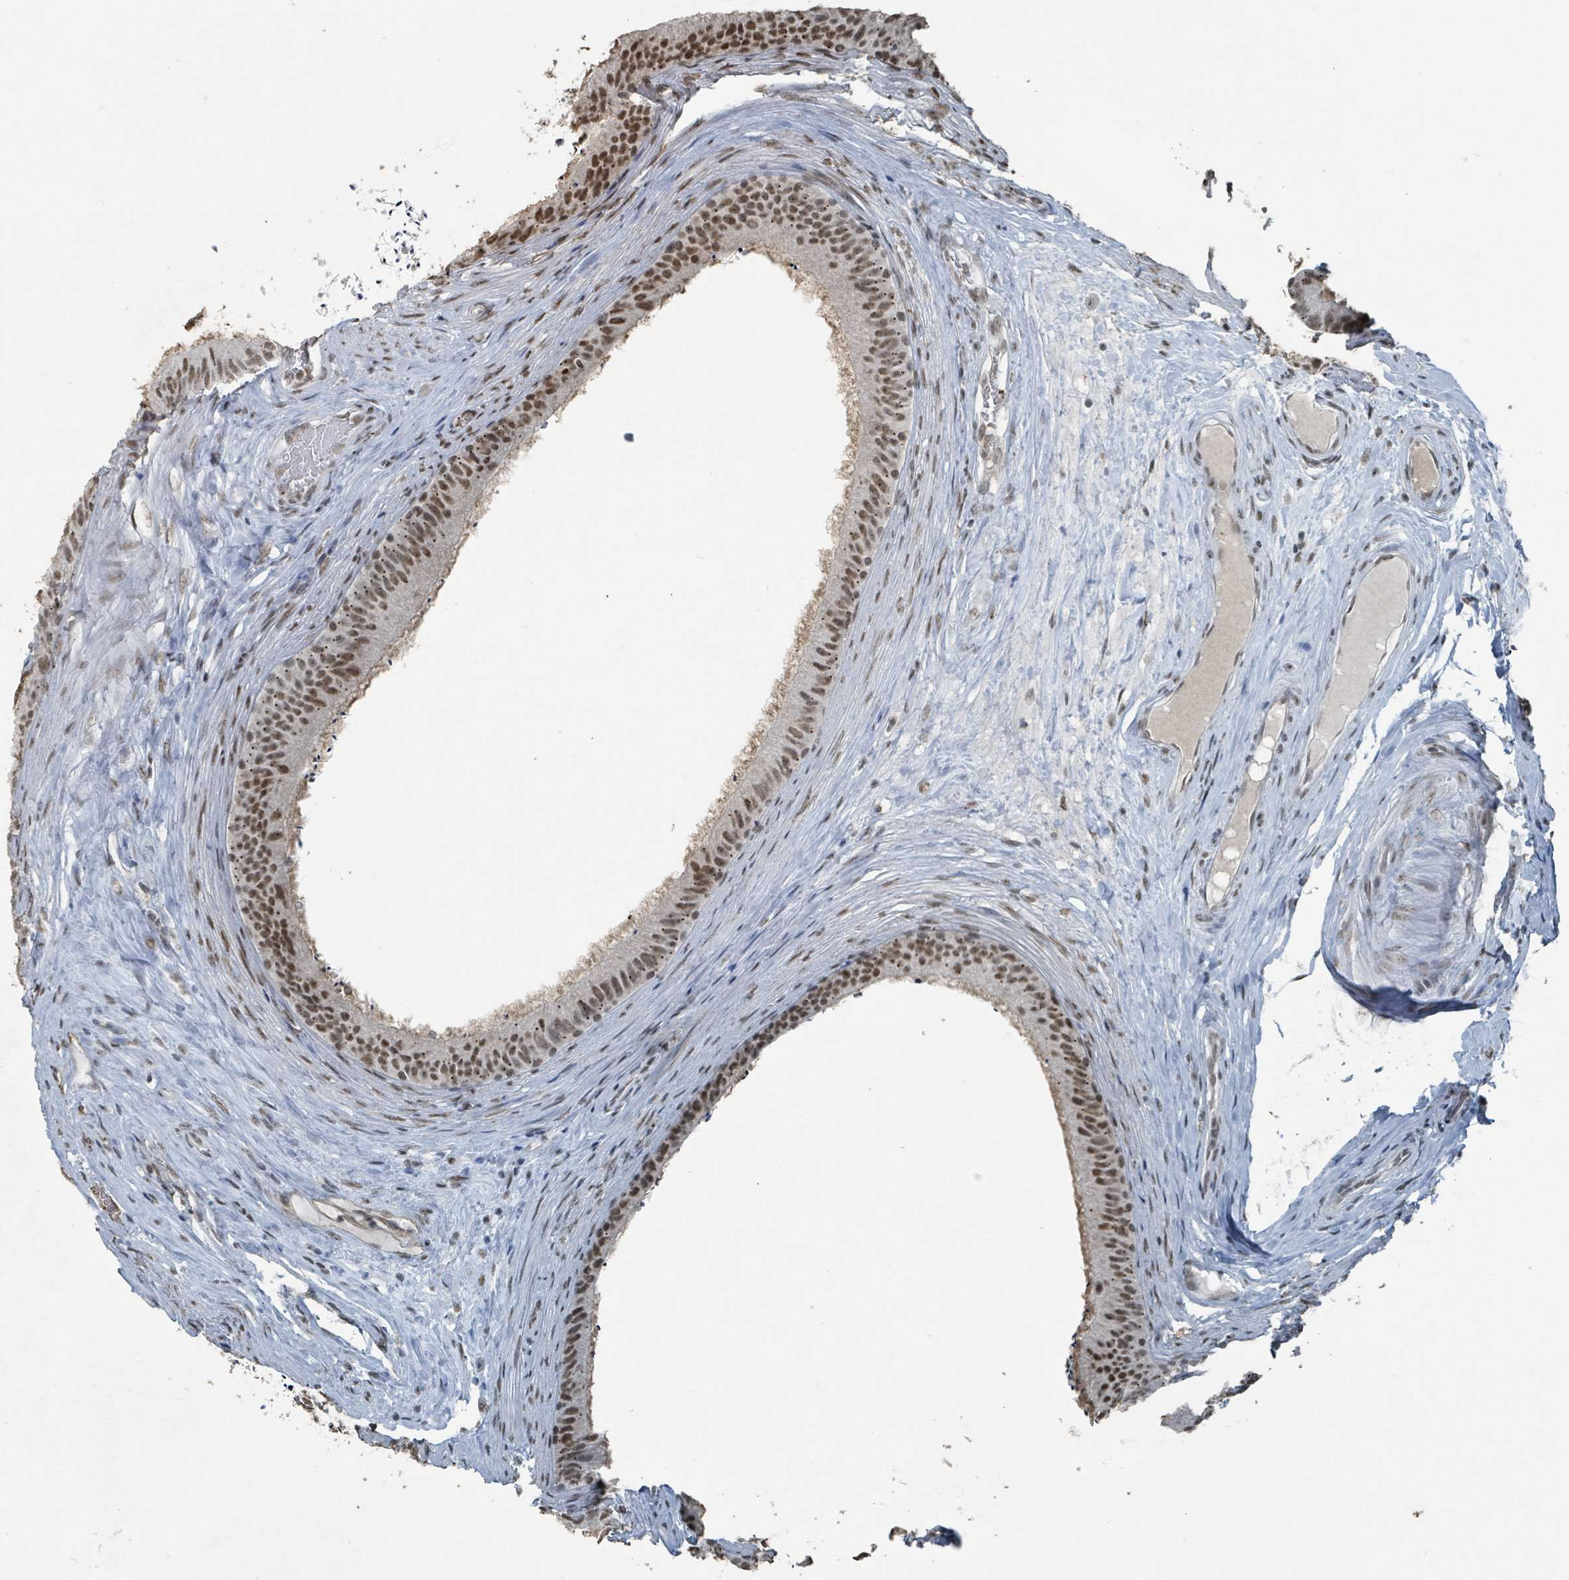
{"staining": {"intensity": "moderate", "quantity": ">75%", "location": "cytoplasmic/membranous,nuclear"}, "tissue": "epididymis", "cell_type": "Glandular cells", "image_type": "normal", "snomed": [{"axis": "morphology", "description": "Normal tissue, NOS"}, {"axis": "topography", "description": "Testis"}, {"axis": "topography", "description": "Epididymis"}], "caption": "IHC of benign human epididymis exhibits medium levels of moderate cytoplasmic/membranous,nuclear positivity in approximately >75% of glandular cells.", "gene": "PHIP", "patient": {"sex": "male", "age": 41}}